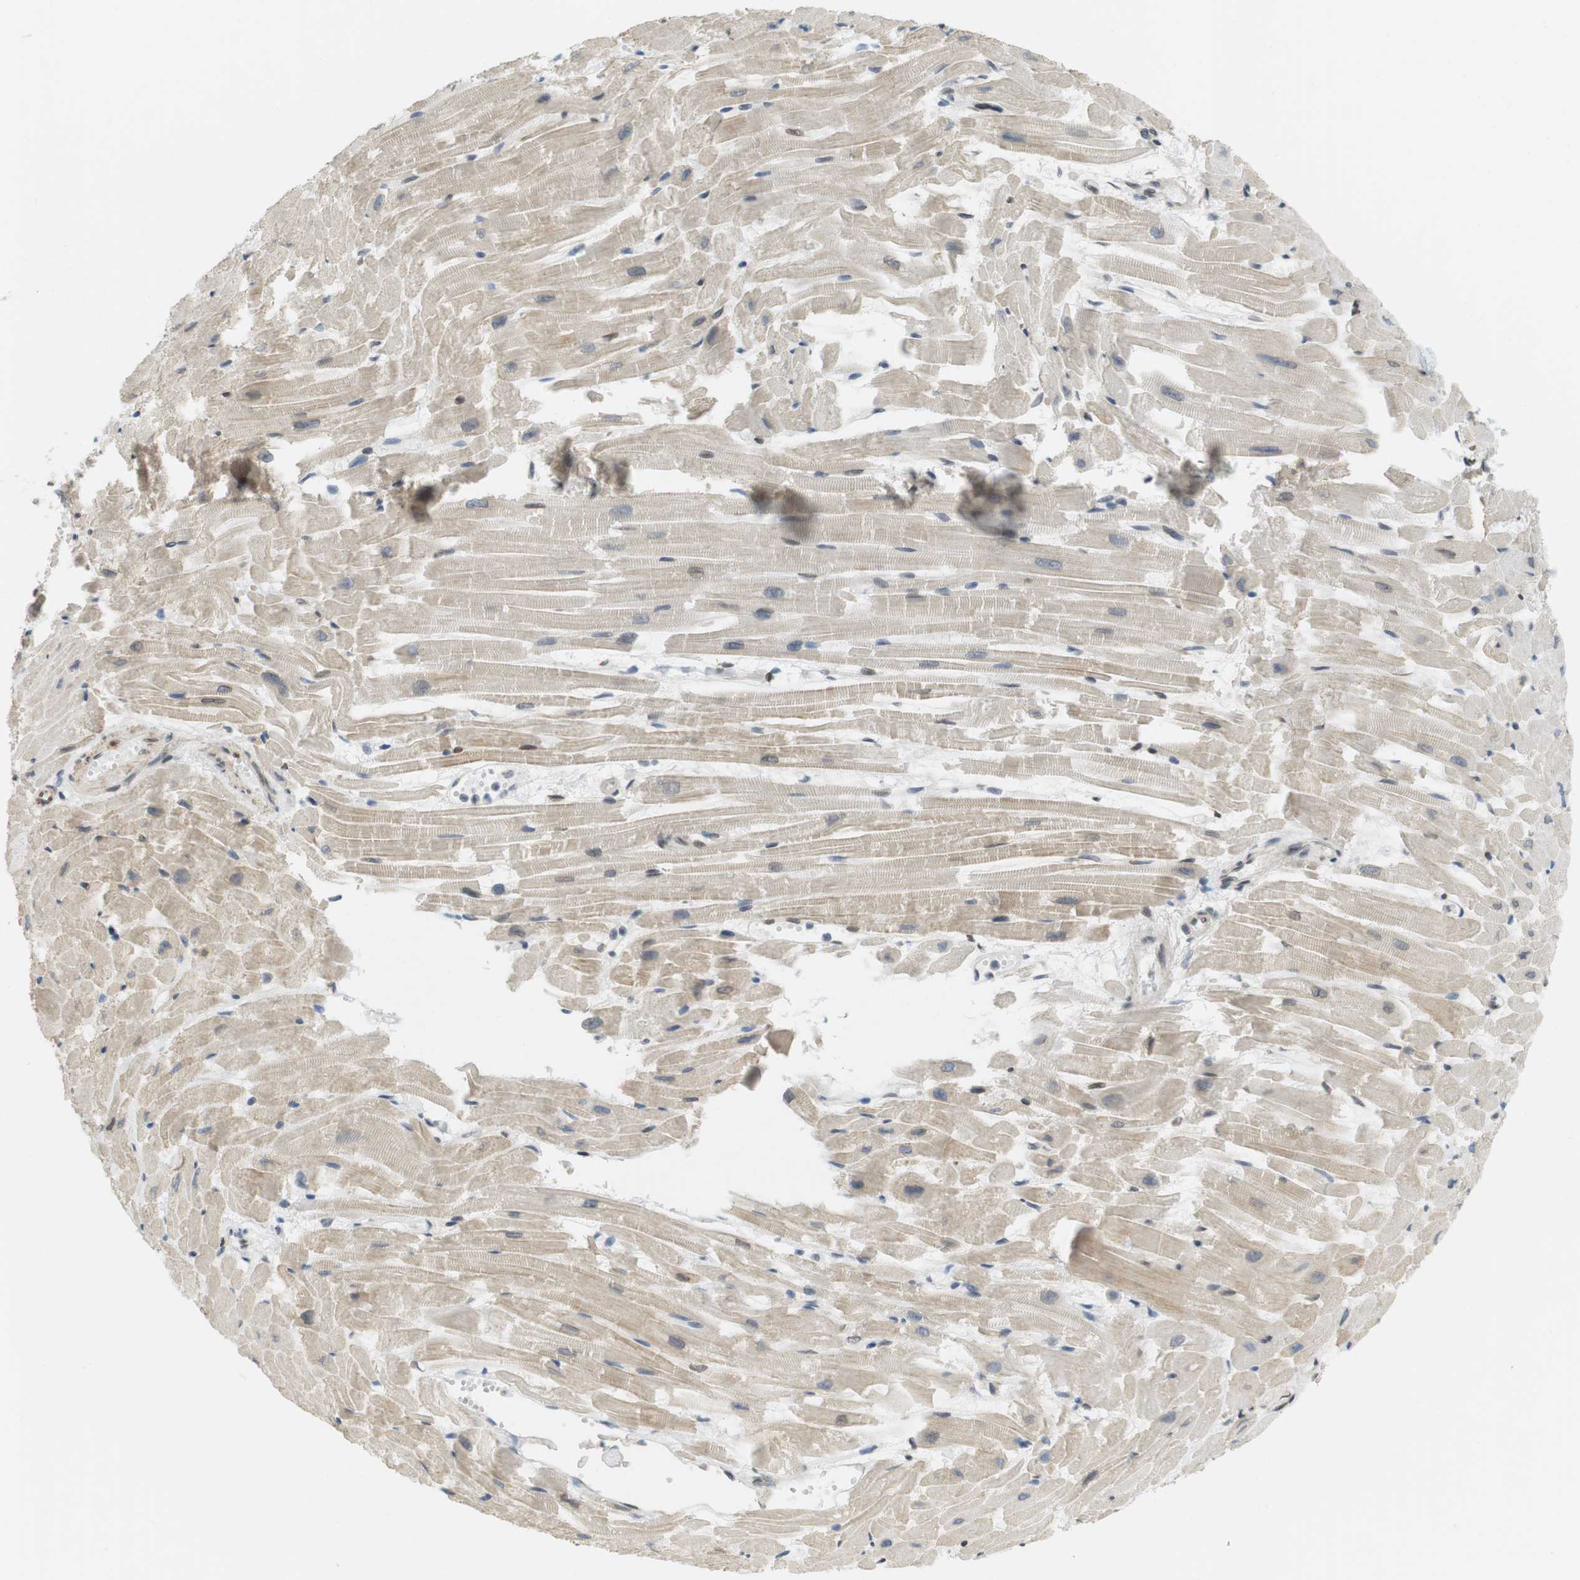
{"staining": {"intensity": "moderate", "quantity": "25%-75%", "location": "cytoplasmic/membranous,nuclear"}, "tissue": "heart muscle", "cell_type": "Cardiomyocytes", "image_type": "normal", "snomed": [{"axis": "morphology", "description": "Normal tissue, NOS"}, {"axis": "topography", "description": "Heart"}], "caption": "An immunohistochemistry (IHC) image of normal tissue is shown. Protein staining in brown highlights moderate cytoplasmic/membranous,nuclear positivity in heart muscle within cardiomyocytes.", "gene": "ARL6IP6", "patient": {"sex": "female", "age": 19}}